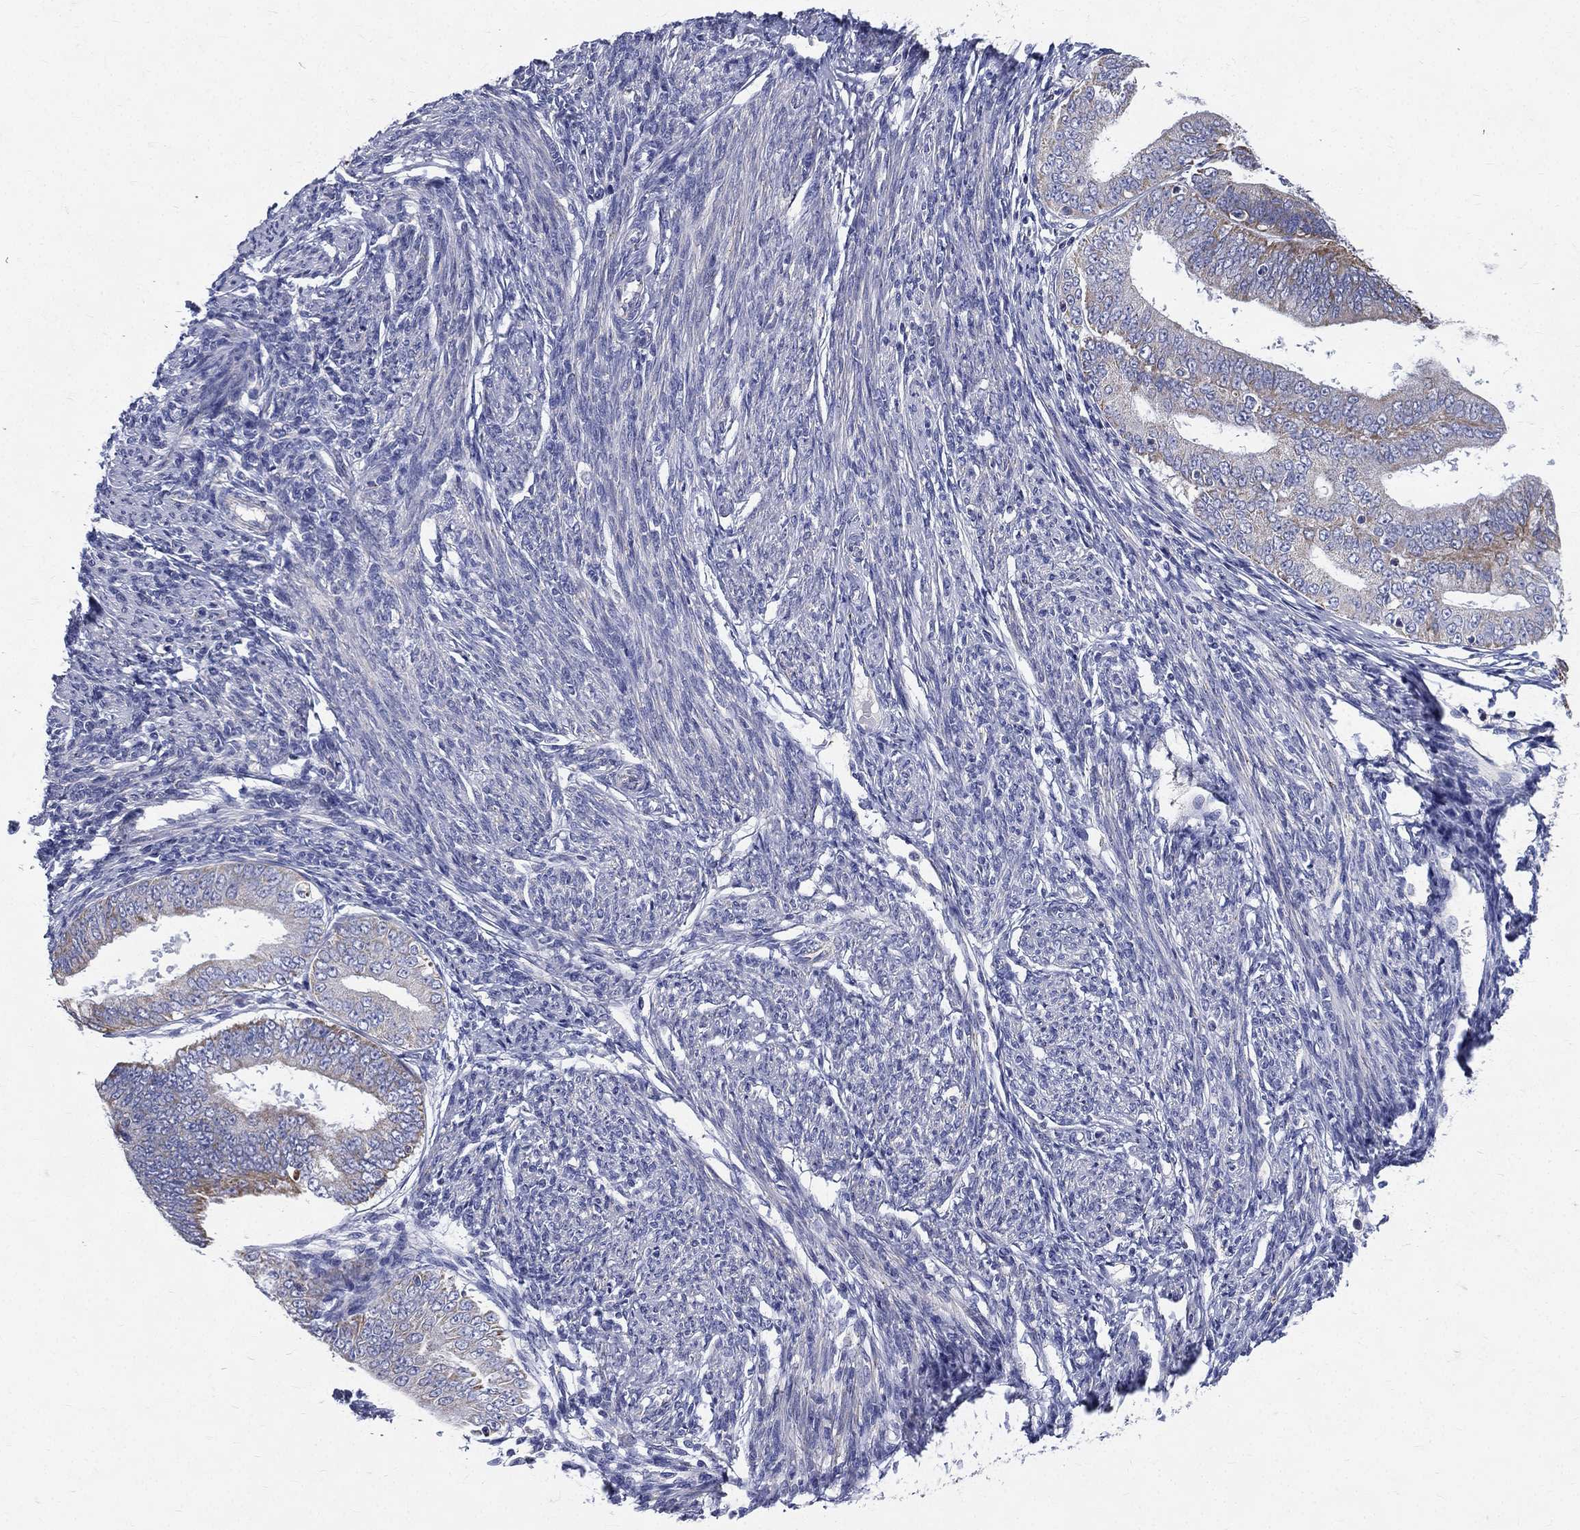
{"staining": {"intensity": "weak", "quantity": "<25%", "location": "cytoplasmic/membranous"}, "tissue": "endometrial cancer", "cell_type": "Tumor cells", "image_type": "cancer", "snomed": [{"axis": "morphology", "description": "Adenocarcinoma, NOS"}, {"axis": "topography", "description": "Endometrium"}], "caption": "An immunohistochemistry photomicrograph of endometrial cancer is shown. There is no staining in tumor cells of endometrial cancer.", "gene": "PWWP3A", "patient": {"sex": "female", "age": 63}}